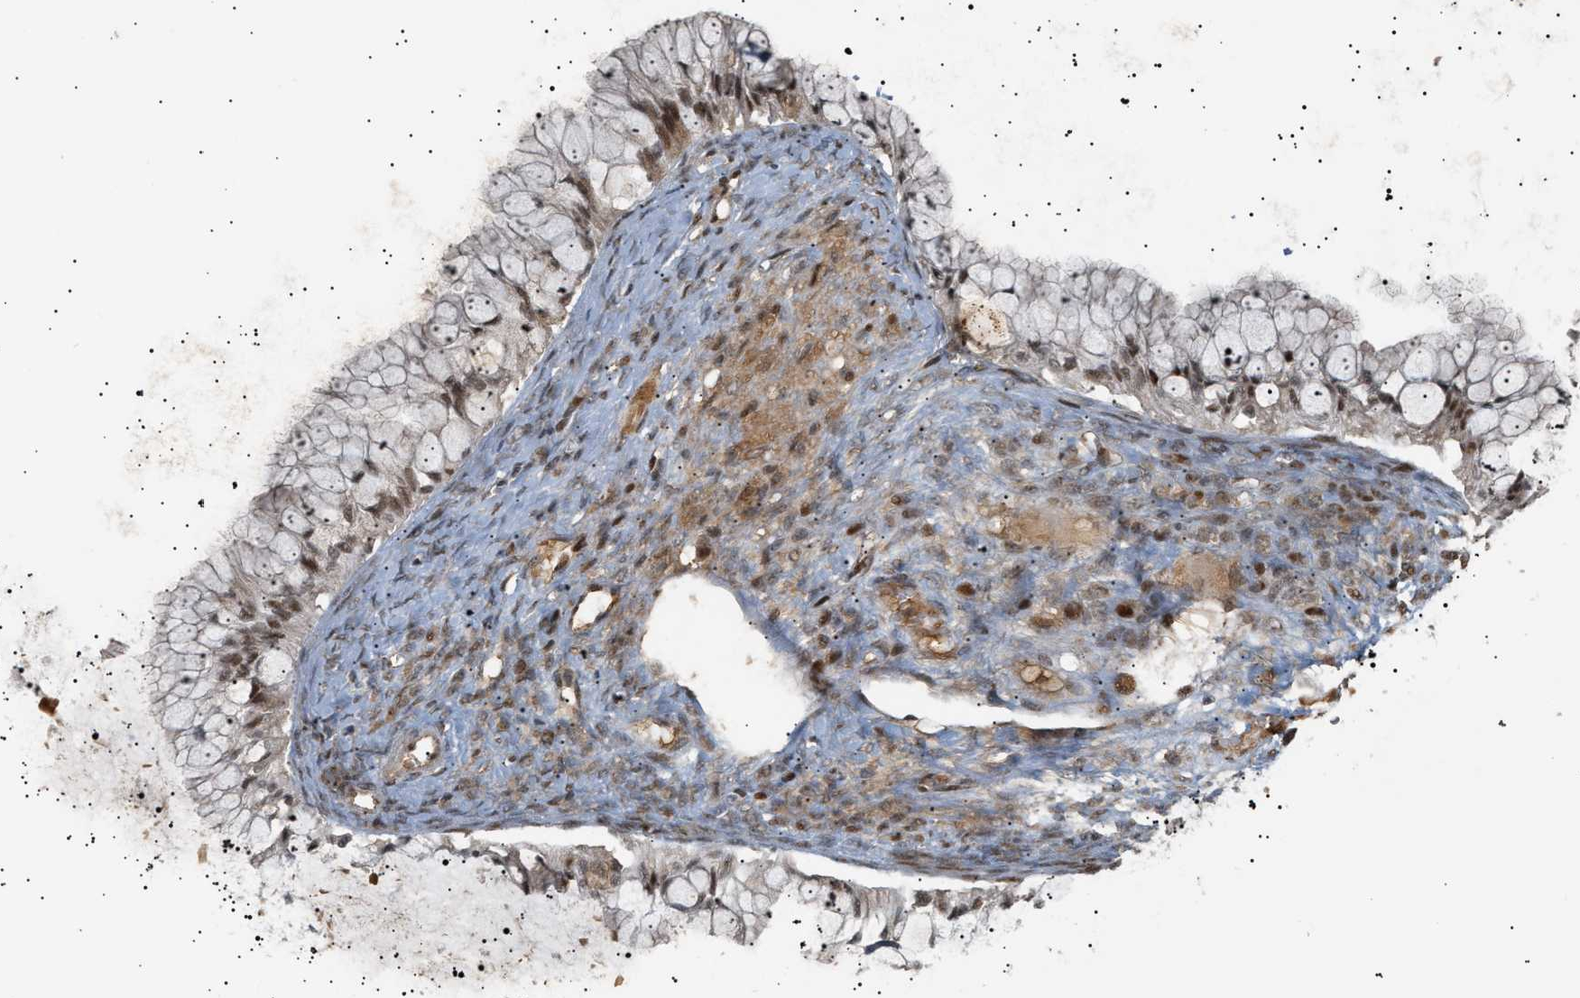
{"staining": {"intensity": "strong", "quantity": ">75%", "location": "cytoplasmic/membranous,nuclear"}, "tissue": "ovarian cancer", "cell_type": "Tumor cells", "image_type": "cancer", "snomed": [{"axis": "morphology", "description": "Cystadenocarcinoma, mucinous, NOS"}, {"axis": "topography", "description": "Ovary"}], "caption": "Strong cytoplasmic/membranous and nuclear positivity for a protein is present in approximately >75% of tumor cells of ovarian cancer using immunohistochemistry.", "gene": "ZFAND5", "patient": {"sex": "female", "age": 57}}